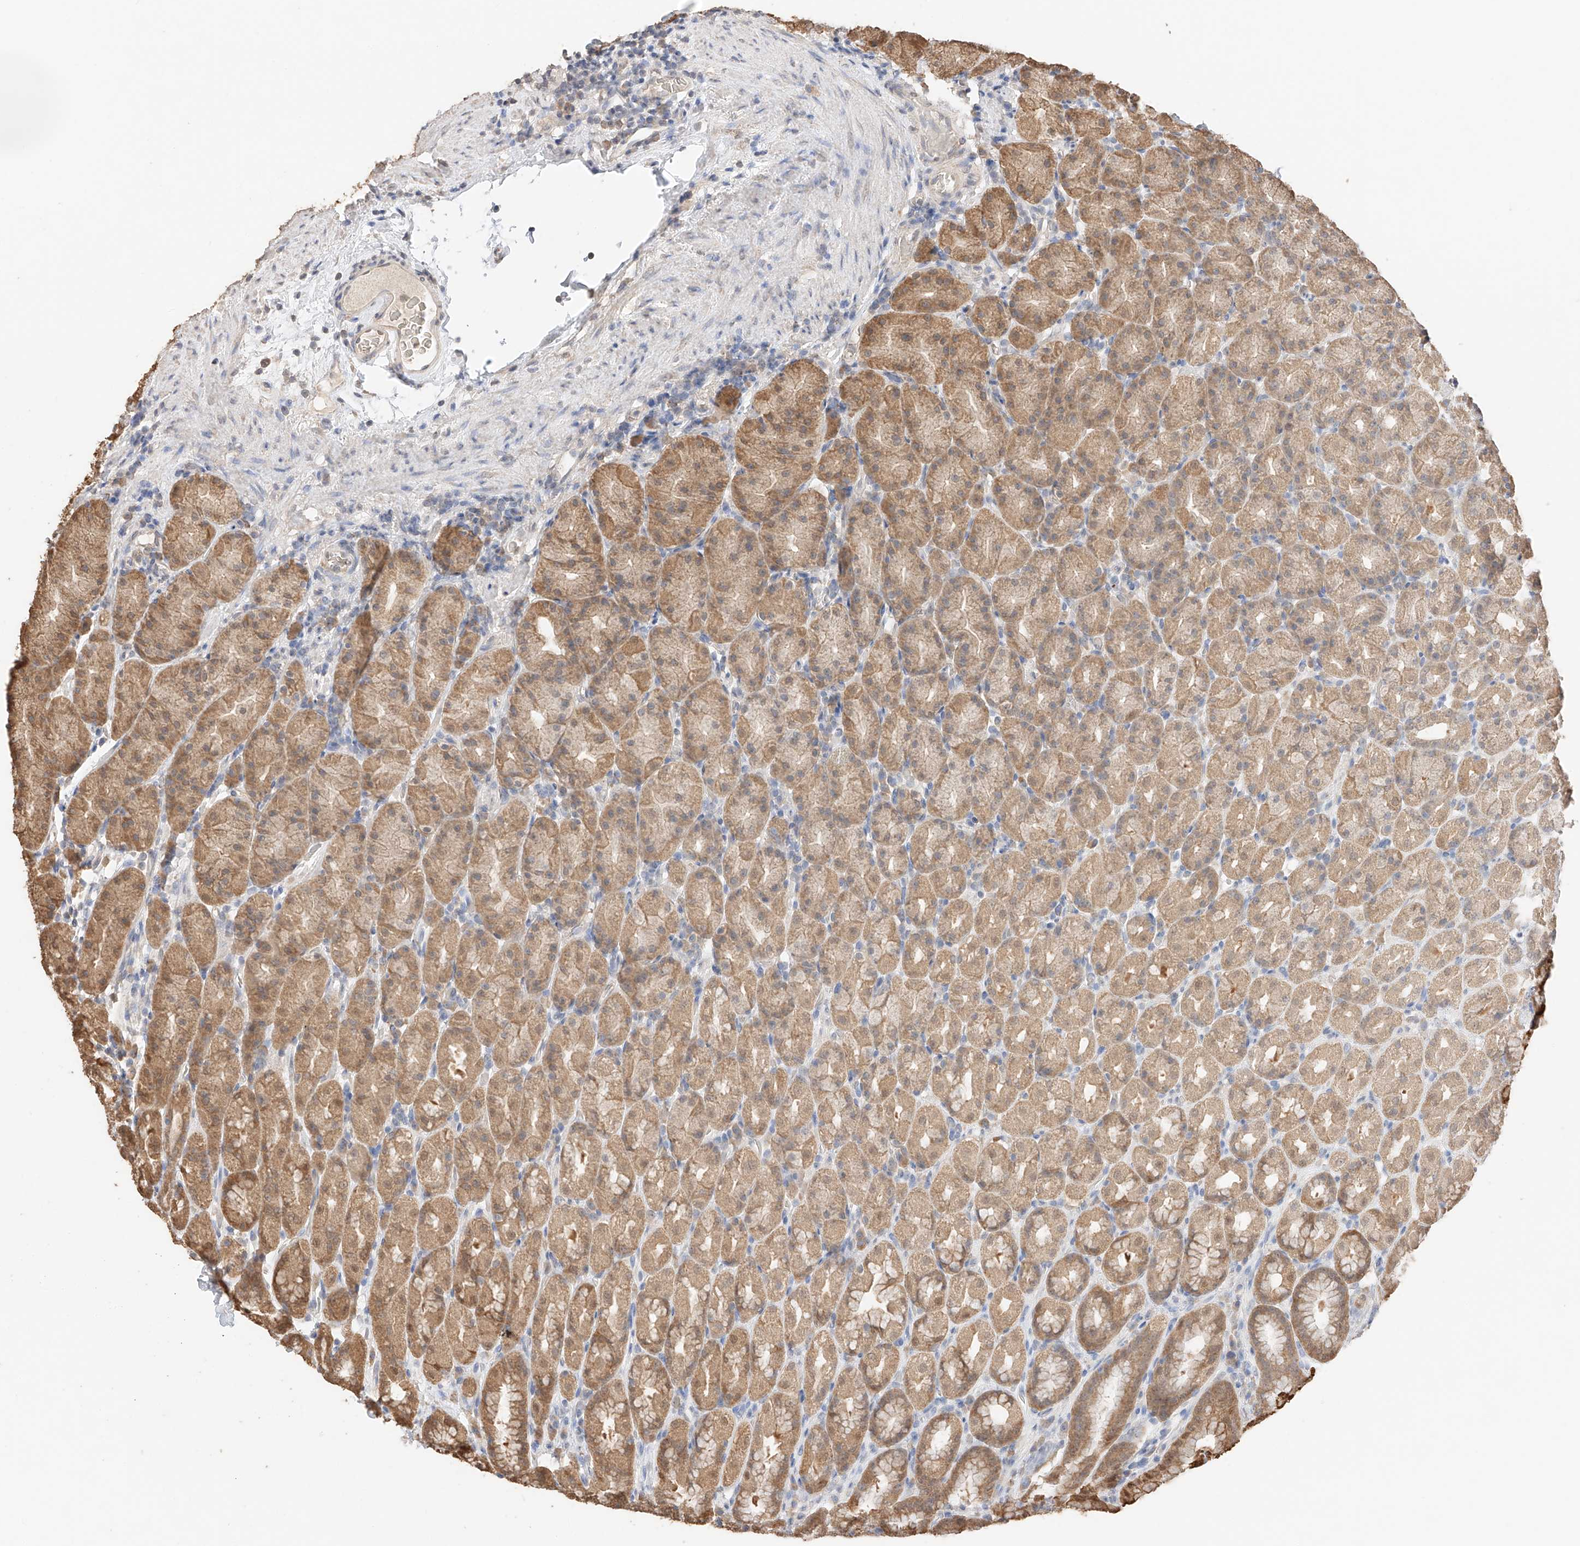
{"staining": {"intensity": "moderate", "quantity": ">75%", "location": "cytoplasmic/membranous,nuclear"}, "tissue": "stomach", "cell_type": "Glandular cells", "image_type": "normal", "snomed": [{"axis": "morphology", "description": "Normal tissue, NOS"}, {"axis": "topography", "description": "Stomach, upper"}], "caption": "Stomach was stained to show a protein in brown. There is medium levels of moderate cytoplasmic/membranous,nuclear expression in about >75% of glandular cells.", "gene": "IL22RA2", "patient": {"sex": "male", "age": 68}}